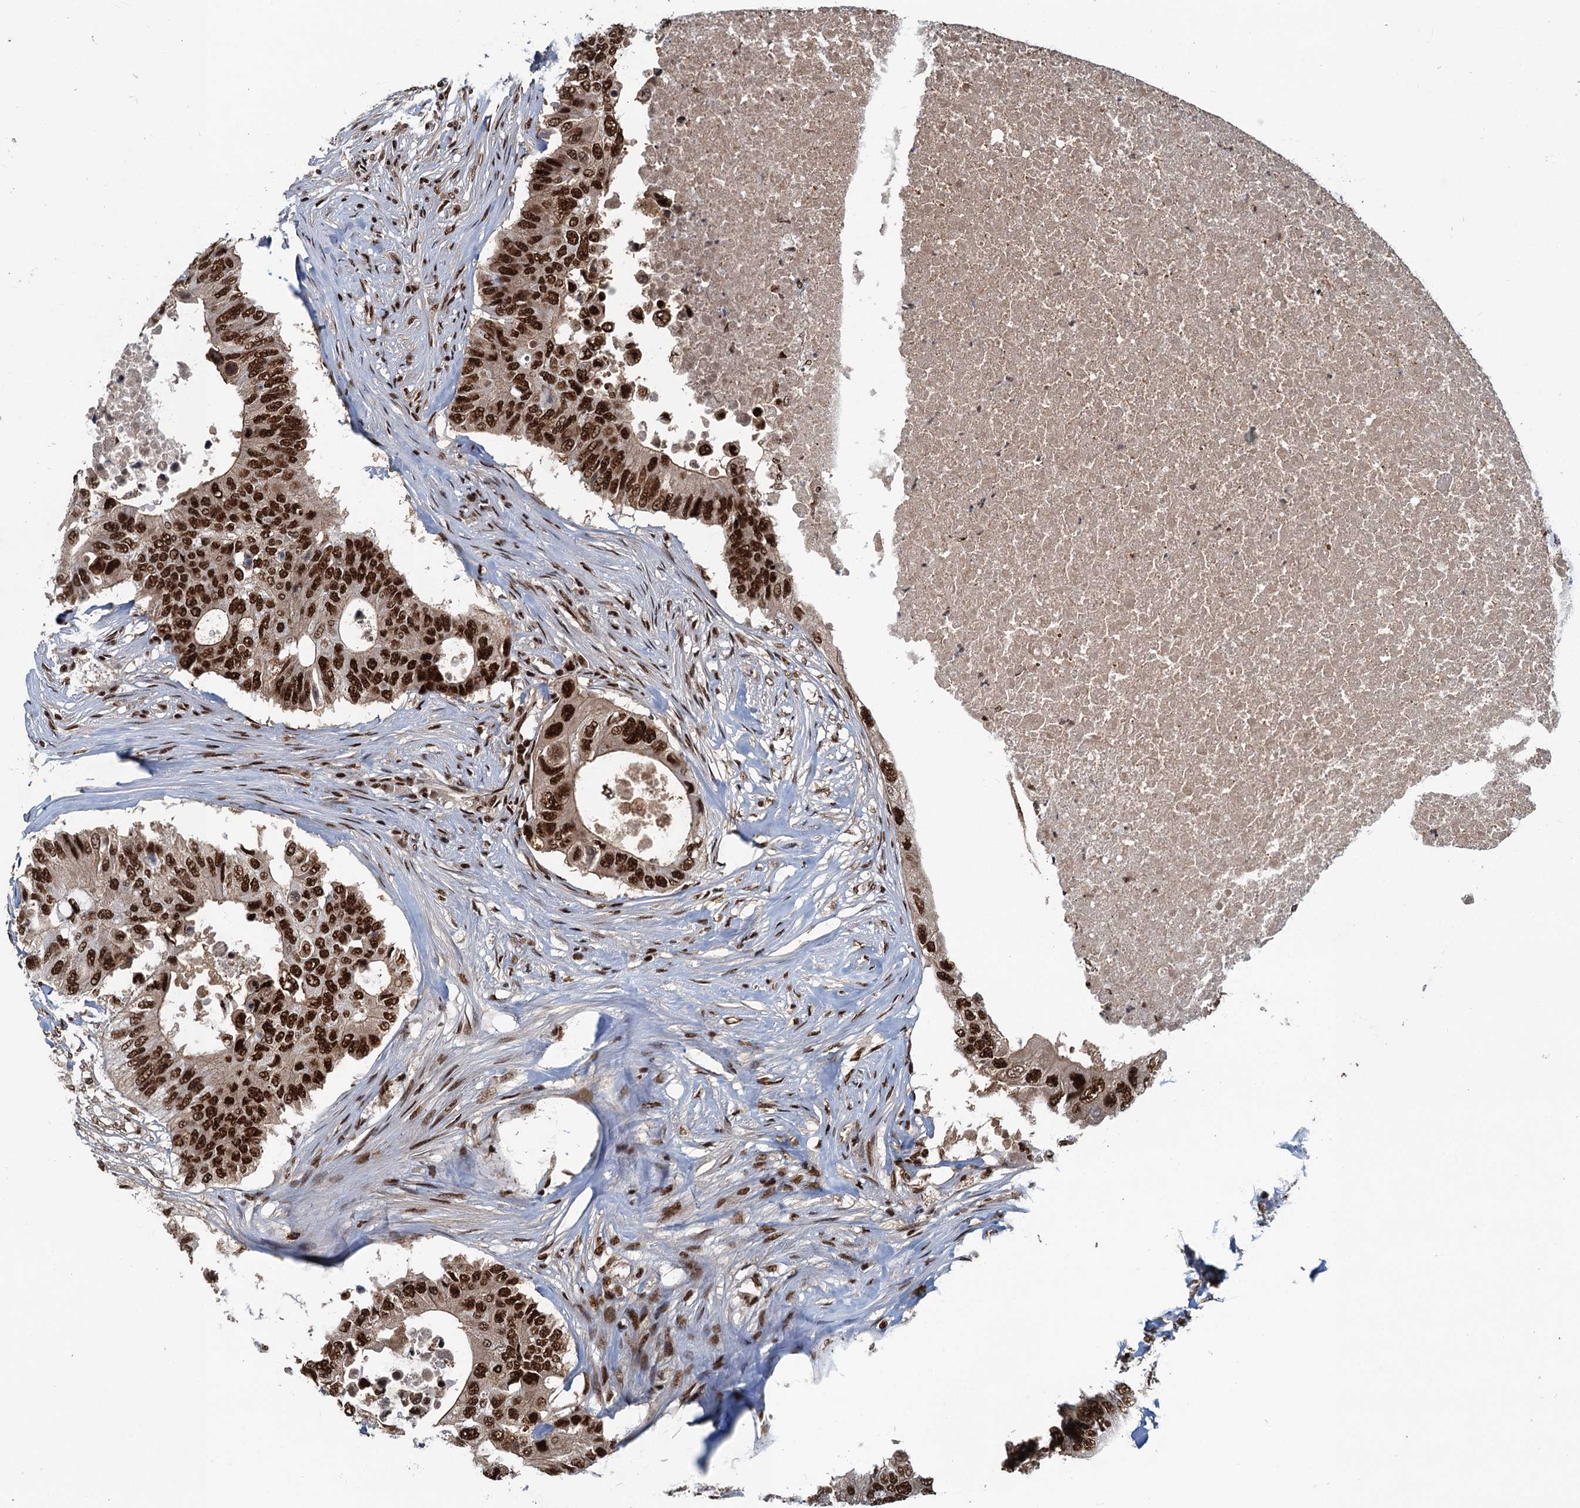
{"staining": {"intensity": "strong", "quantity": ">75%", "location": "nuclear"}, "tissue": "colorectal cancer", "cell_type": "Tumor cells", "image_type": "cancer", "snomed": [{"axis": "morphology", "description": "Adenocarcinoma, NOS"}, {"axis": "topography", "description": "Colon"}], "caption": "Colorectal cancer was stained to show a protein in brown. There is high levels of strong nuclear staining in approximately >75% of tumor cells.", "gene": "ZC3H18", "patient": {"sex": "male", "age": 71}}